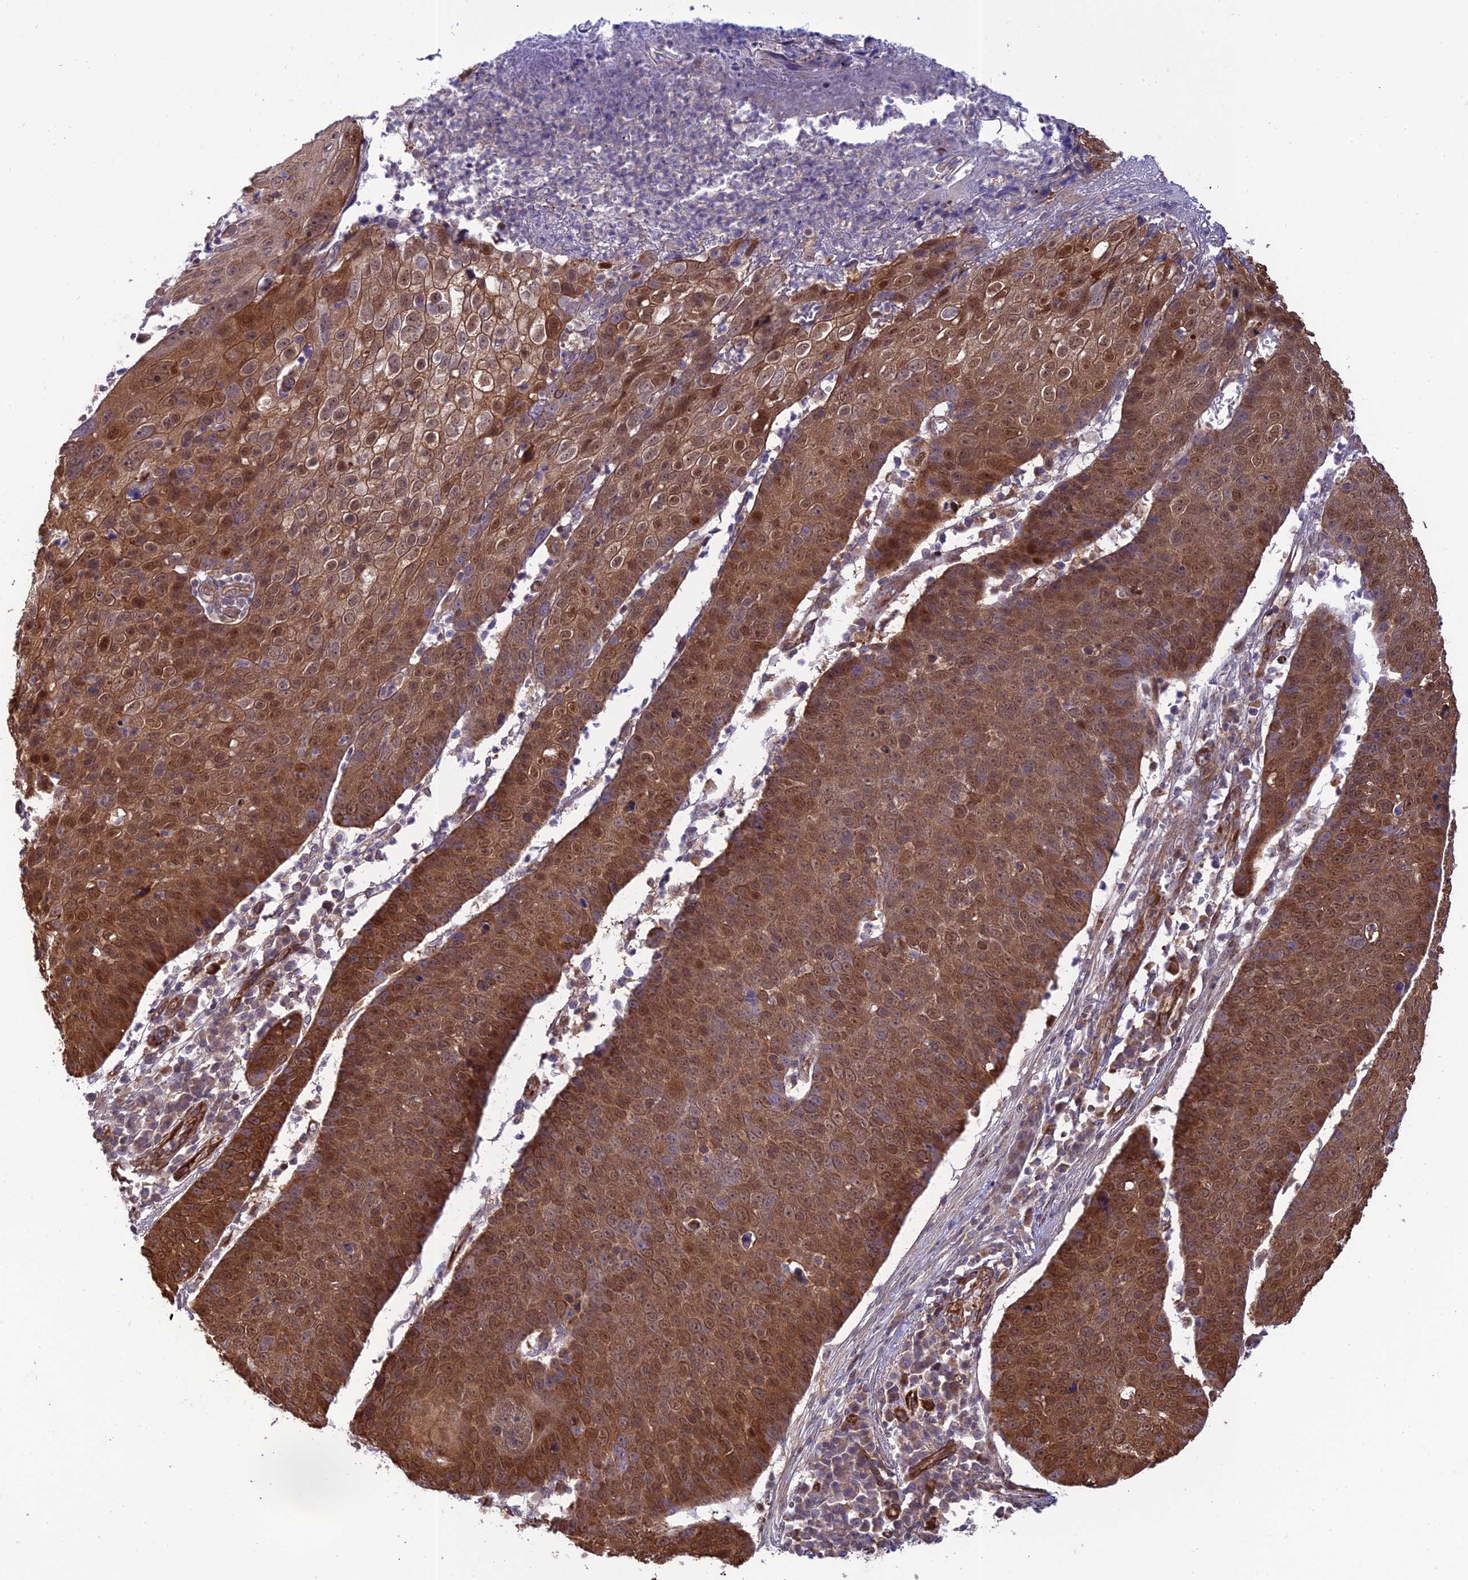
{"staining": {"intensity": "moderate", "quantity": ">75%", "location": "cytoplasmic/membranous,nuclear"}, "tissue": "skin cancer", "cell_type": "Tumor cells", "image_type": "cancer", "snomed": [{"axis": "morphology", "description": "Squamous cell carcinoma, NOS"}, {"axis": "topography", "description": "Skin"}], "caption": "Immunohistochemical staining of human squamous cell carcinoma (skin) demonstrates moderate cytoplasmic/membranous and nuclear protein staining in about >75% of tumor cells.", "gene": "ZNF584", "patient": {"sex": "male", "age": 71}}